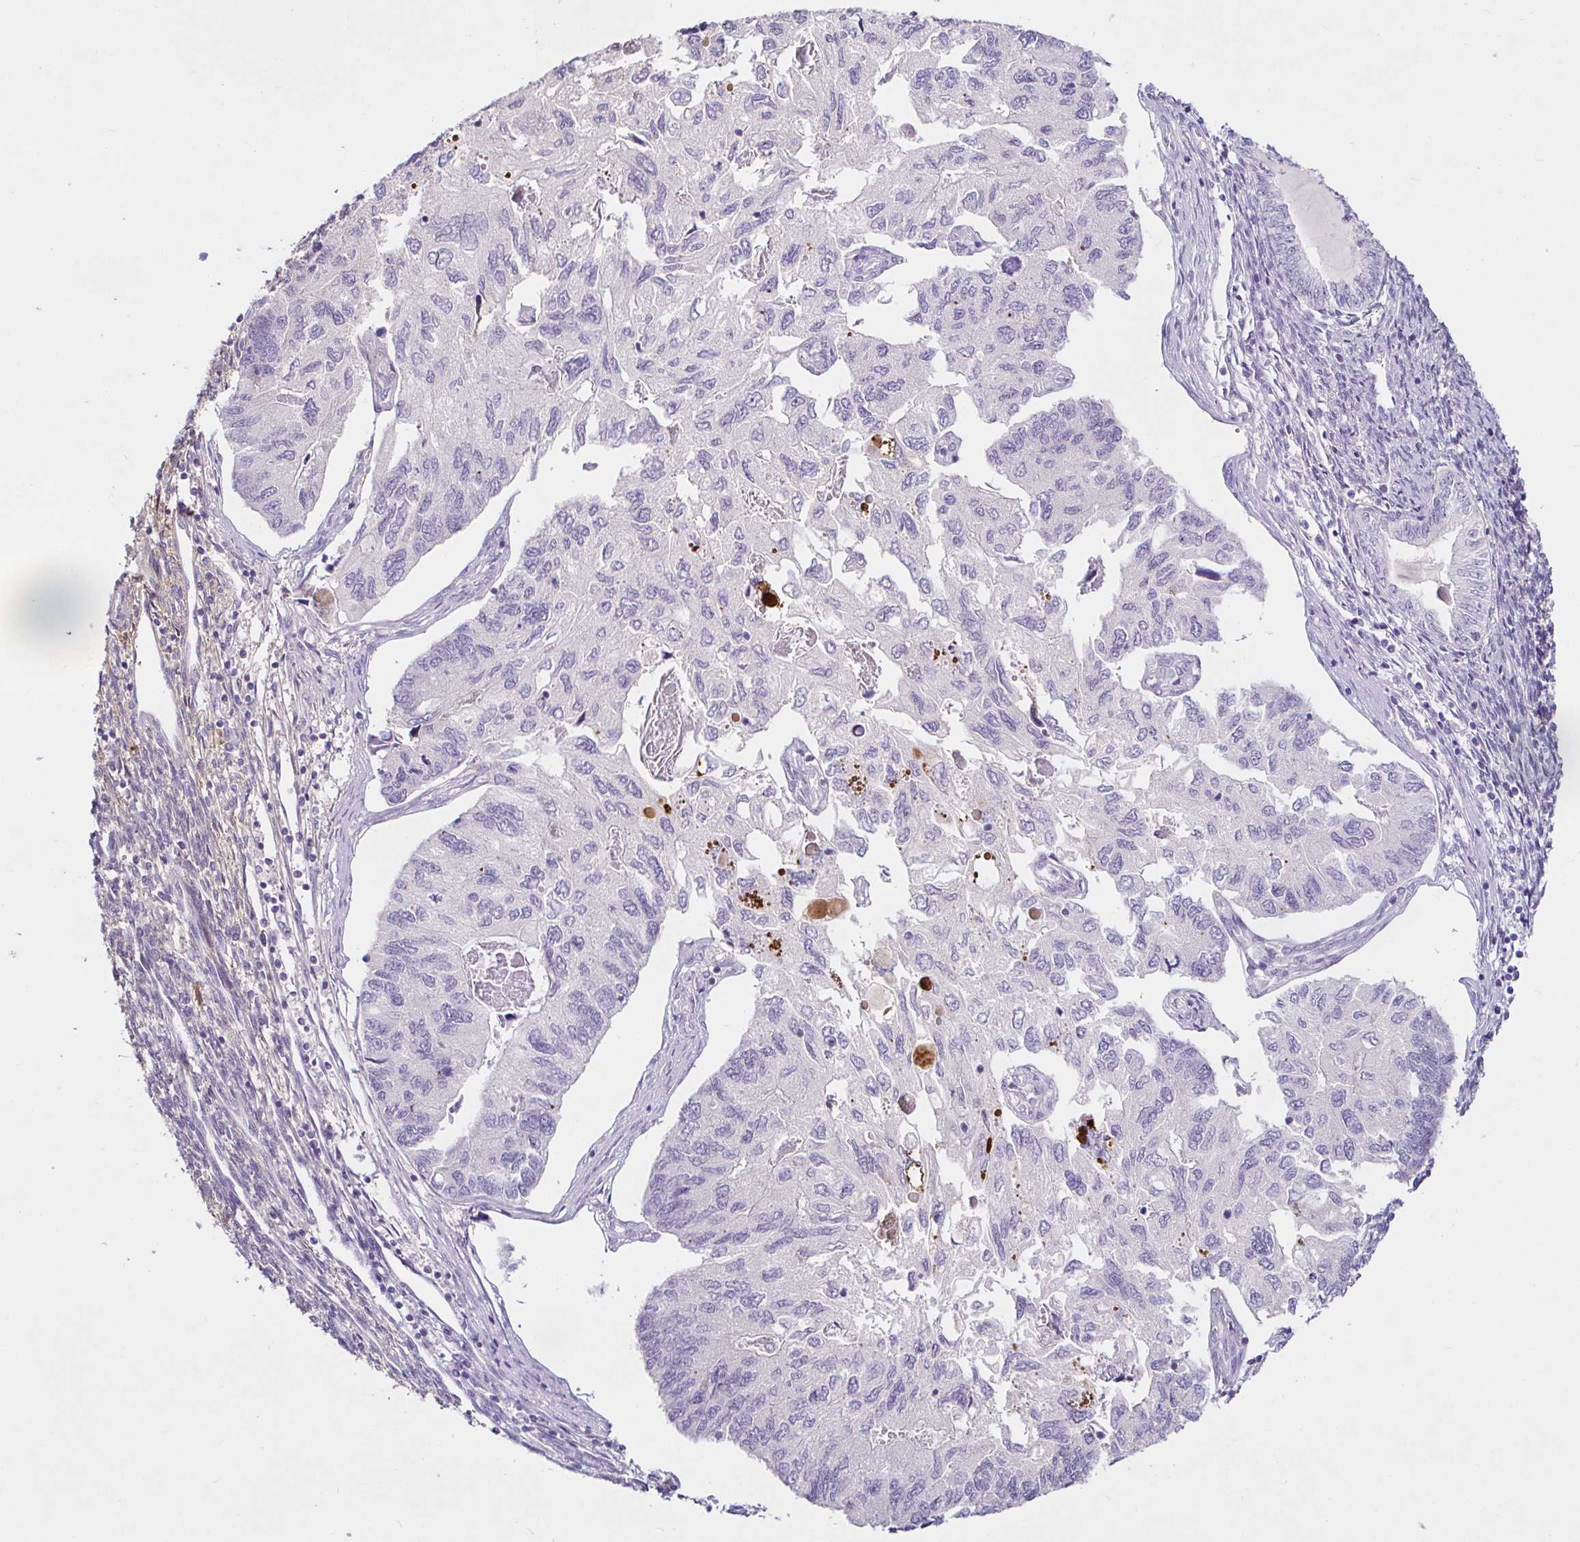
{"staining": {"intensity": "negative", "quantity": "none", "location": "none"}, "tissue": "endometrial cancer", "cell_type": "Tumor cells", "image_type": "cancer", "snomed": [{"axis": "morphology", "description": "Carcinoma, NOS"}, {"axis": "topography", "description": "Uterus"}], "caption": "Protein analysis of endometrial cancer (carcinoma) displays no significant staining in tumor cells.", "gene": "SAA4", "patient": {"sex": "female", "age": 76}}